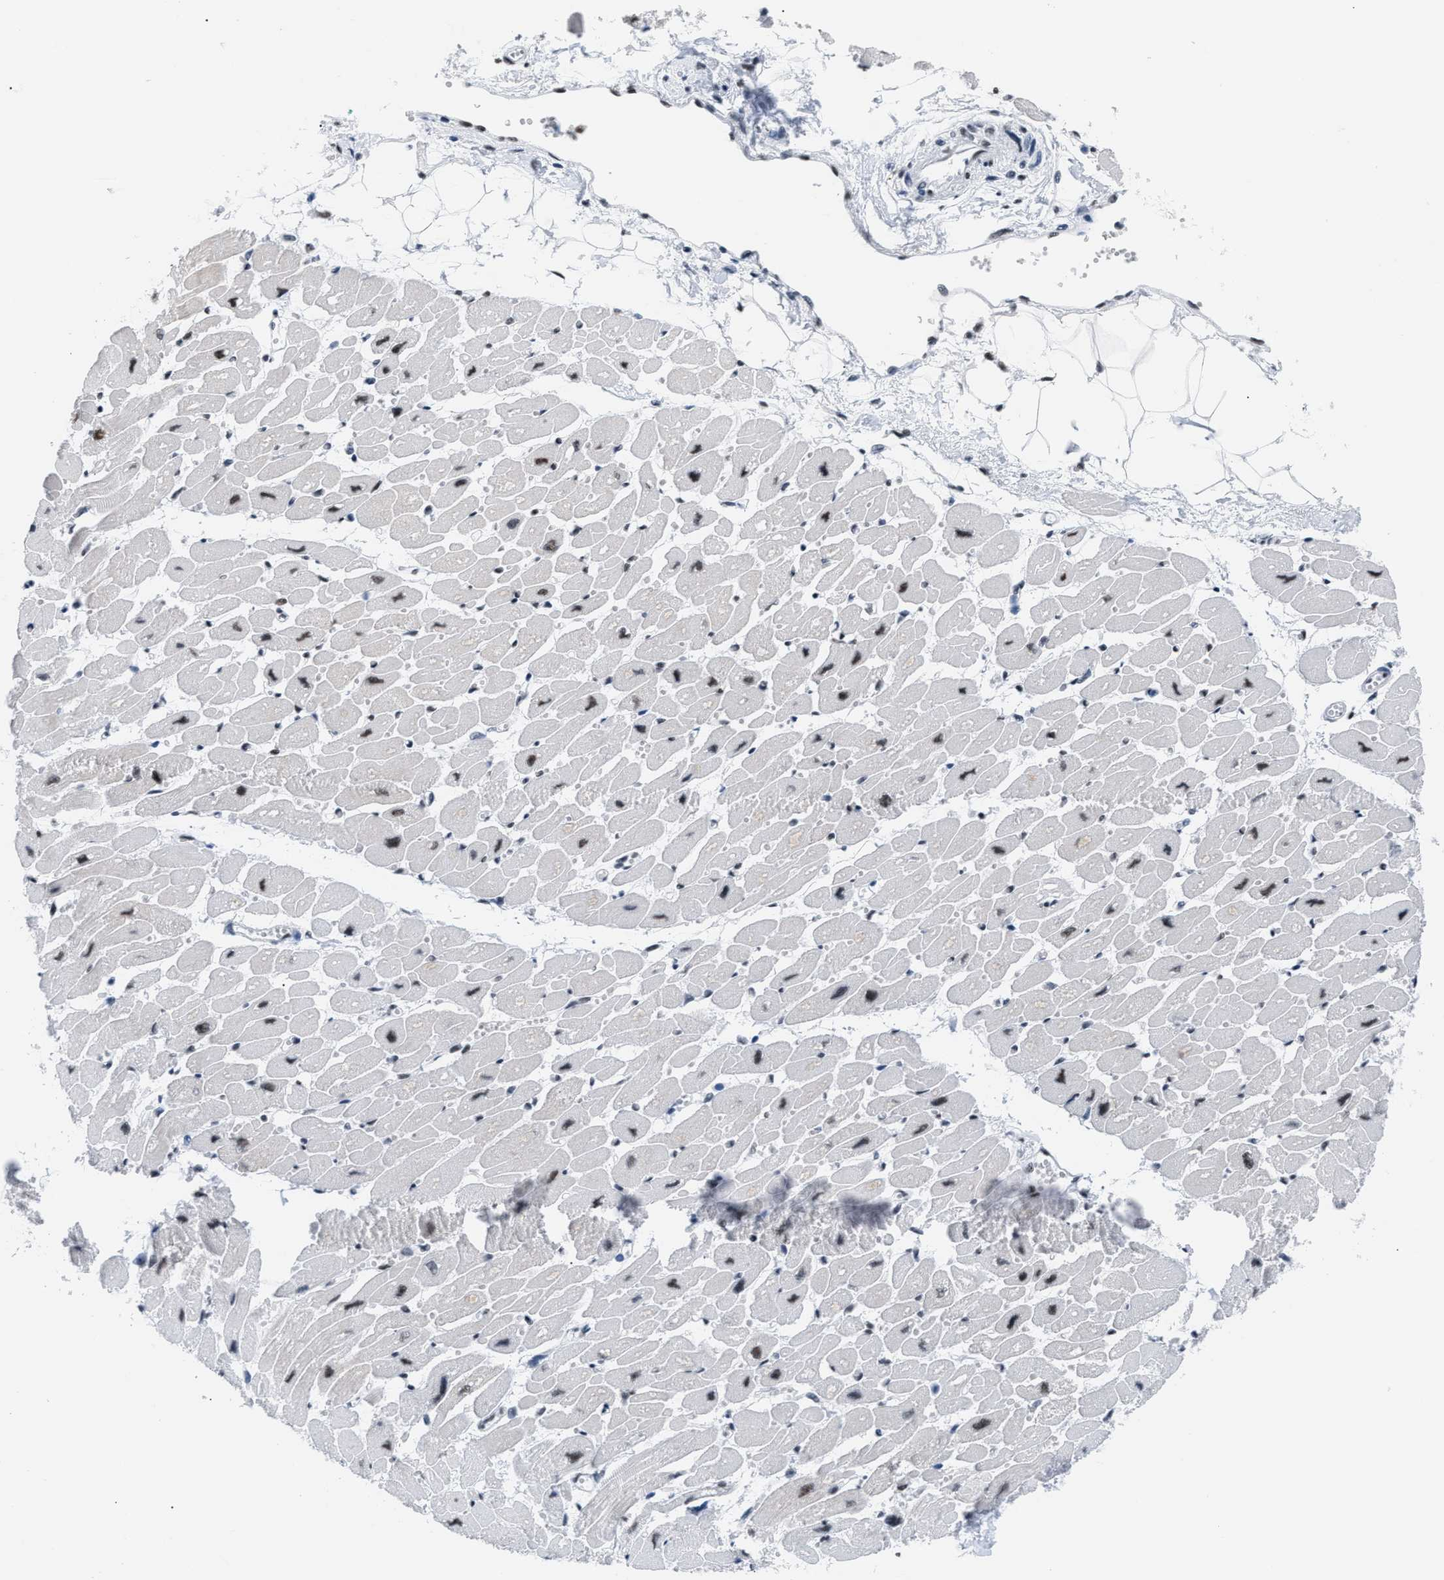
{"staining": {"intensity": "weak", "quantity": ">75%", "location": "nuclear"}, "tissue": "heart muscle", "cell_type": "Cardiomyocytes", "image_type": "normal", "snomed": [{"axis": "morphology", "description": "Normal tissue, NOS"}, {"axis": "topography", "description": "Heart"}], "caption": "Human heart muscle stained for a protein (brown) exhibits weak nuclear positive expression in about >75% of cardiomyocytes.", "gene": "CCAR2", "patient": {"sex": "female", "age": 54}}